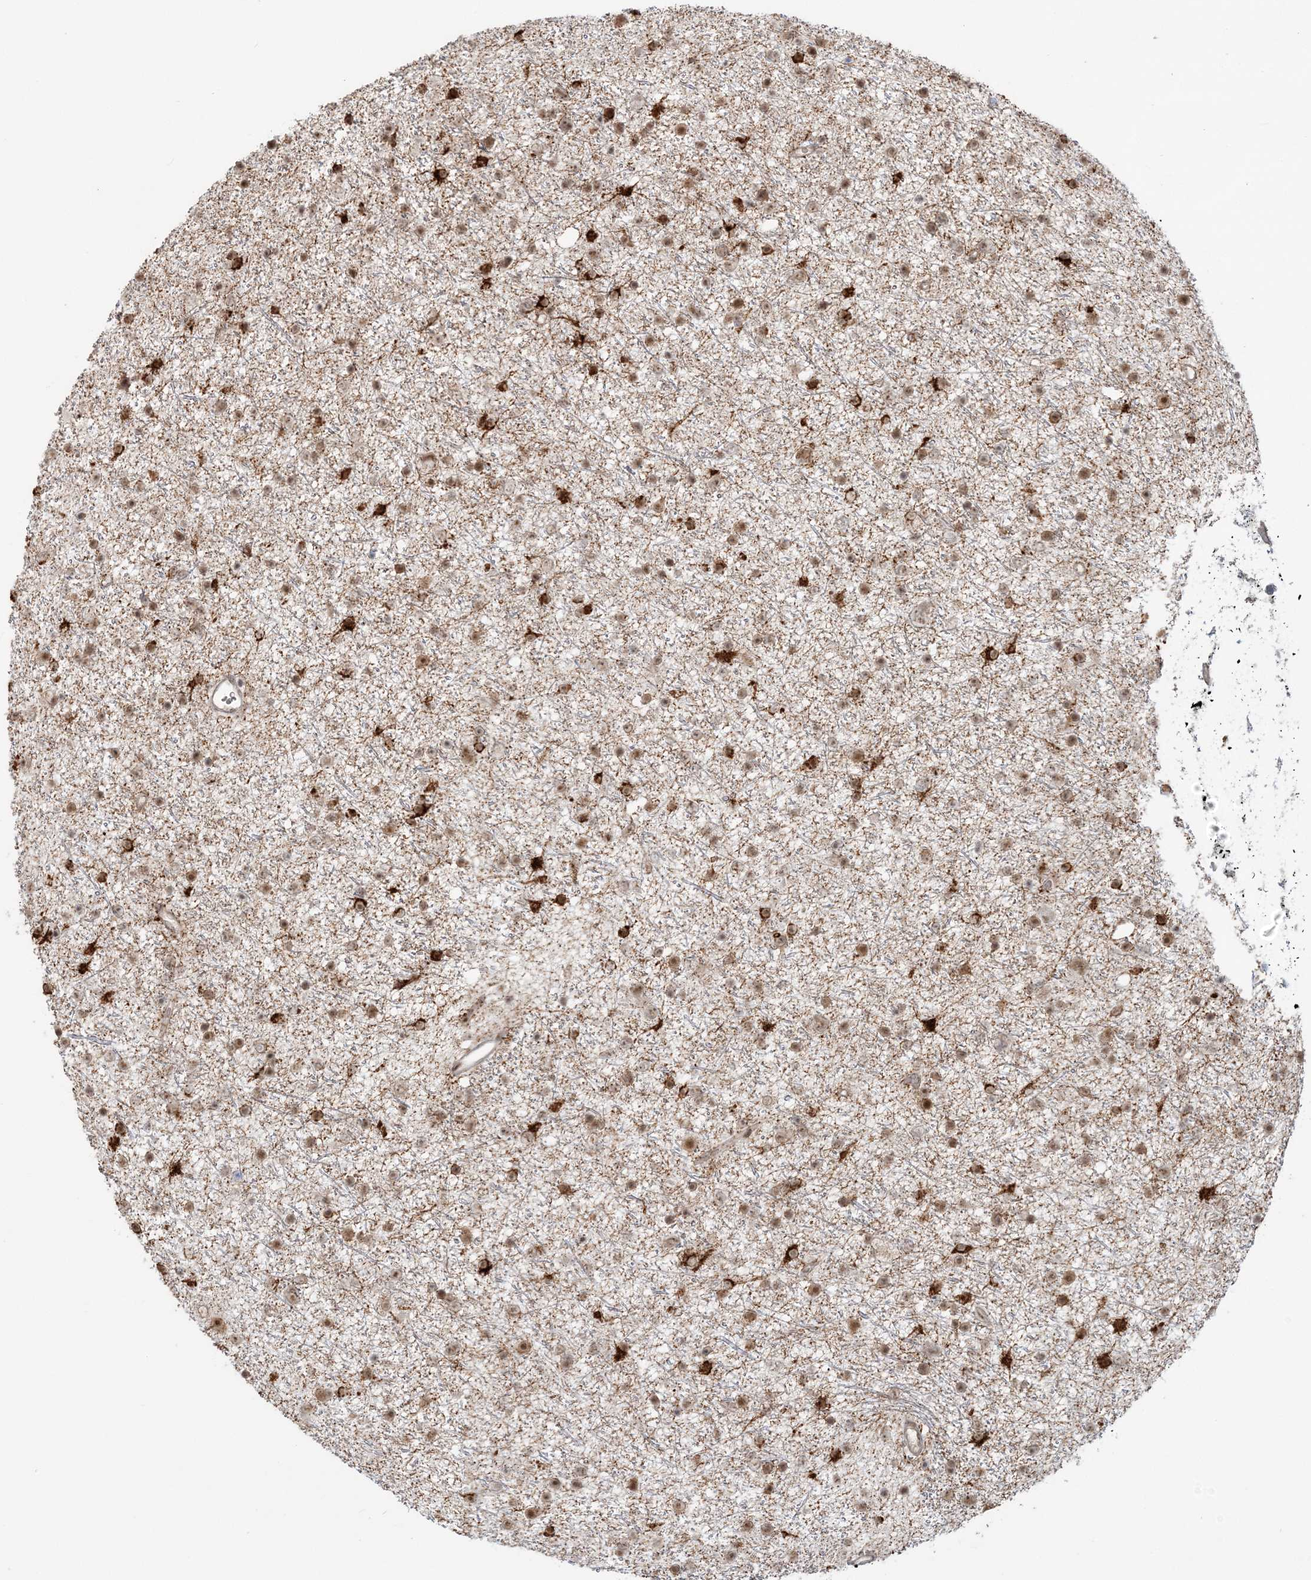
{"staining": {"intensity": "moderate", "quantity": ">75%", "location": "cytoplasmic/membranous,nuclear"}, "tissue": "glioma", "cell_type": "Tumor cells", "image_type": "cancer", "snomed": [{"axis": "morphology", "description": "Glioma, malignant, Low grade"}, {"axis": "topography", "description": "Cerebral cortex"}], "caption": "Immunohistochemistry (IHC) staining of malignant glioma (low-grade), which shows medium levels of moderate cytoplasmic/membranous and nuclear expression in about >75% of tumor cells indicating moderate cytoplasmic/membranous and nuclear protein staining. The staining was performed using DAB (3,3'-diaminobenzidine) (brown) for protein detection and nuclei were counterstained in hematoxylin (blue).", "gene": "SH3PXD2A", "patient": {"sex": "female", "age": 39}}